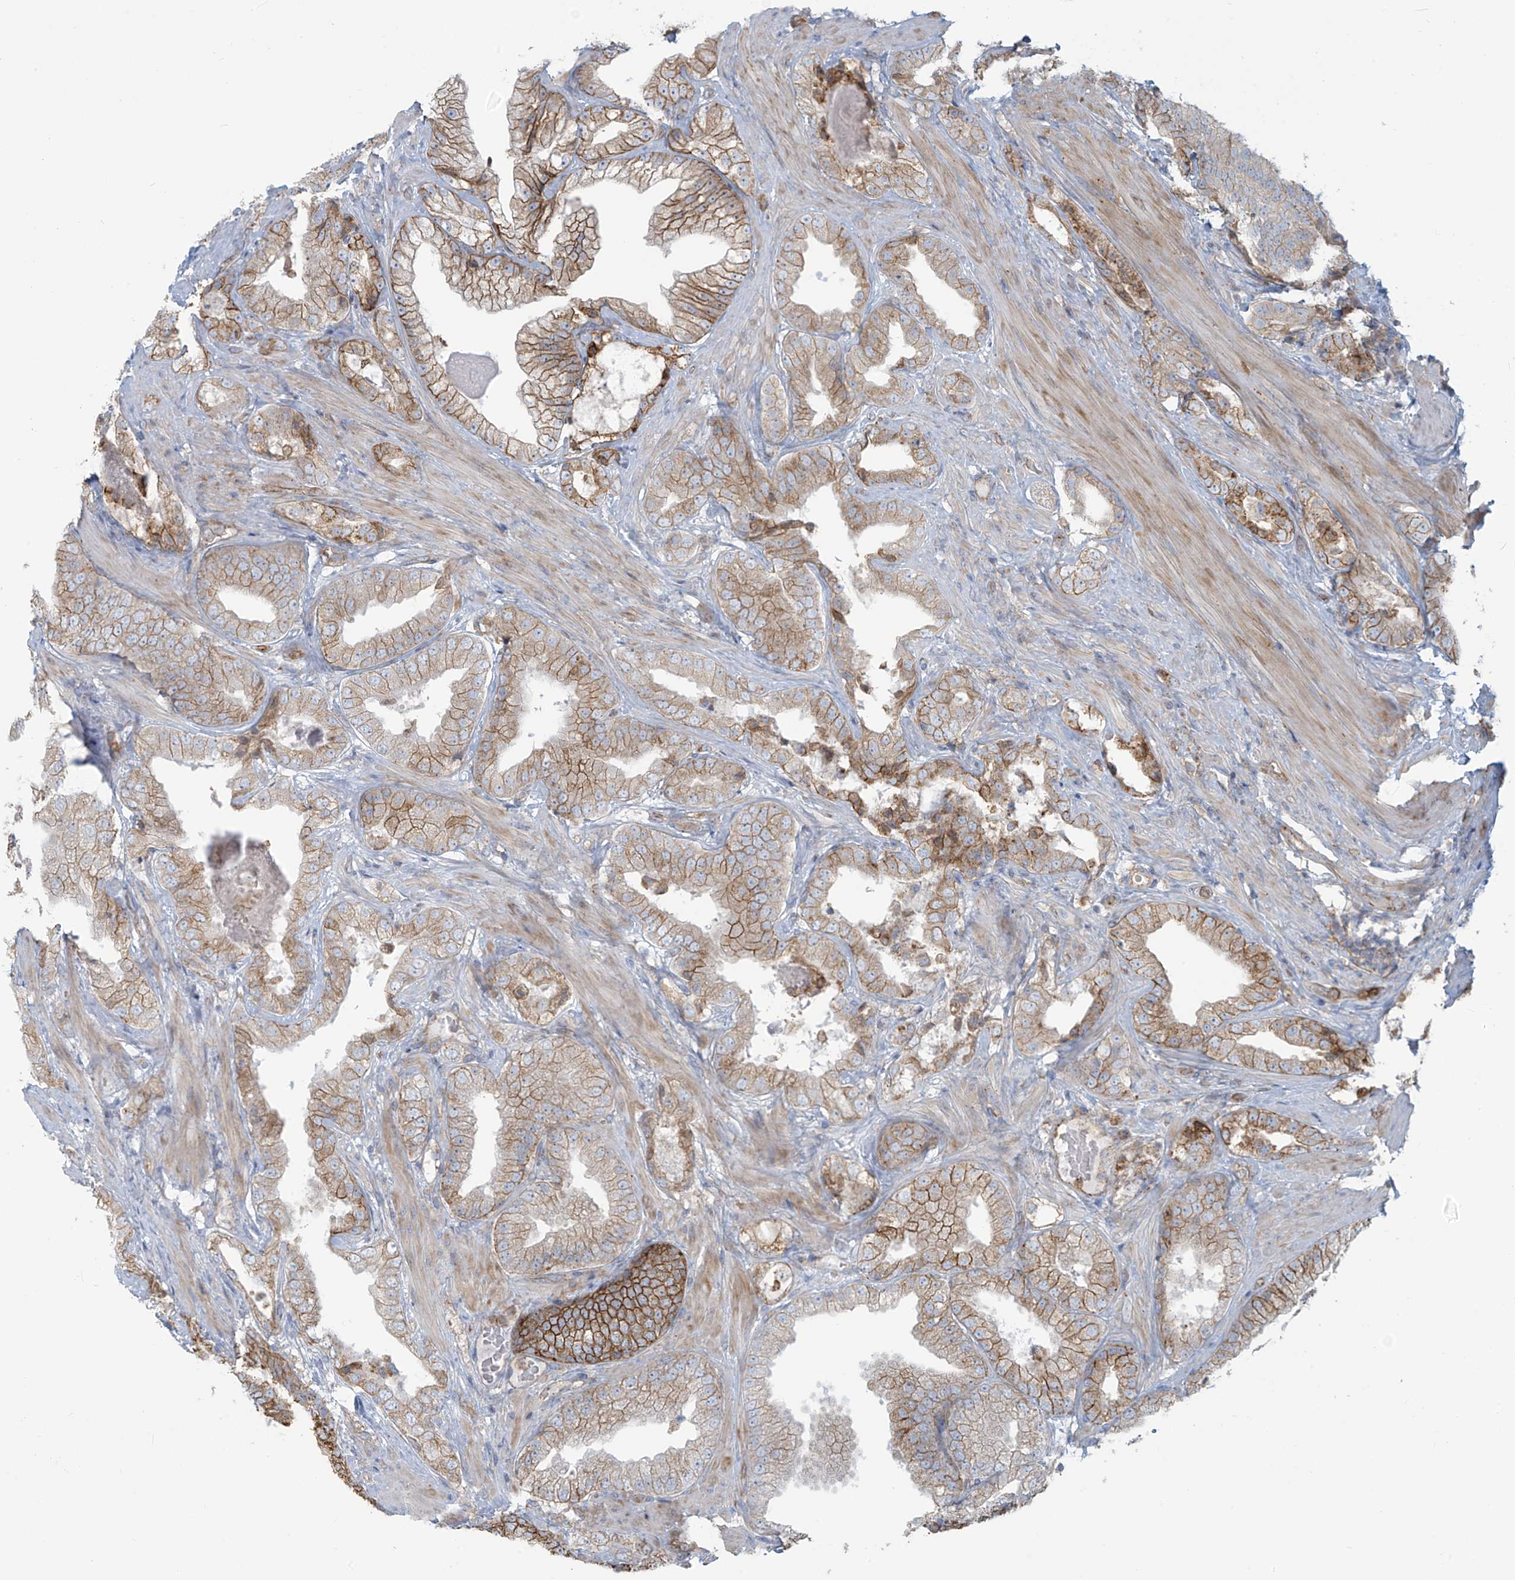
{"staining": {"intensity": "moderate", "quantity": ">75%", "location": "cytoplasmic/membranous"}, "tissue": "prostate cancer", "cell_type": "Tumor cells", "image_type": "cancer", "snomed": [{"axis": "morphology", "description": "Adenocarcinoma, High grade"}, {"axis": "topography", "description": "Prostate"}], "caption": "Moderate cytoplasmic/membranous protein positivity is appreciated in approximately >75% of tumor cells in prostate cancer.", "gene": "LZTS3", "patient": {"sex": "male", "age": 58}}